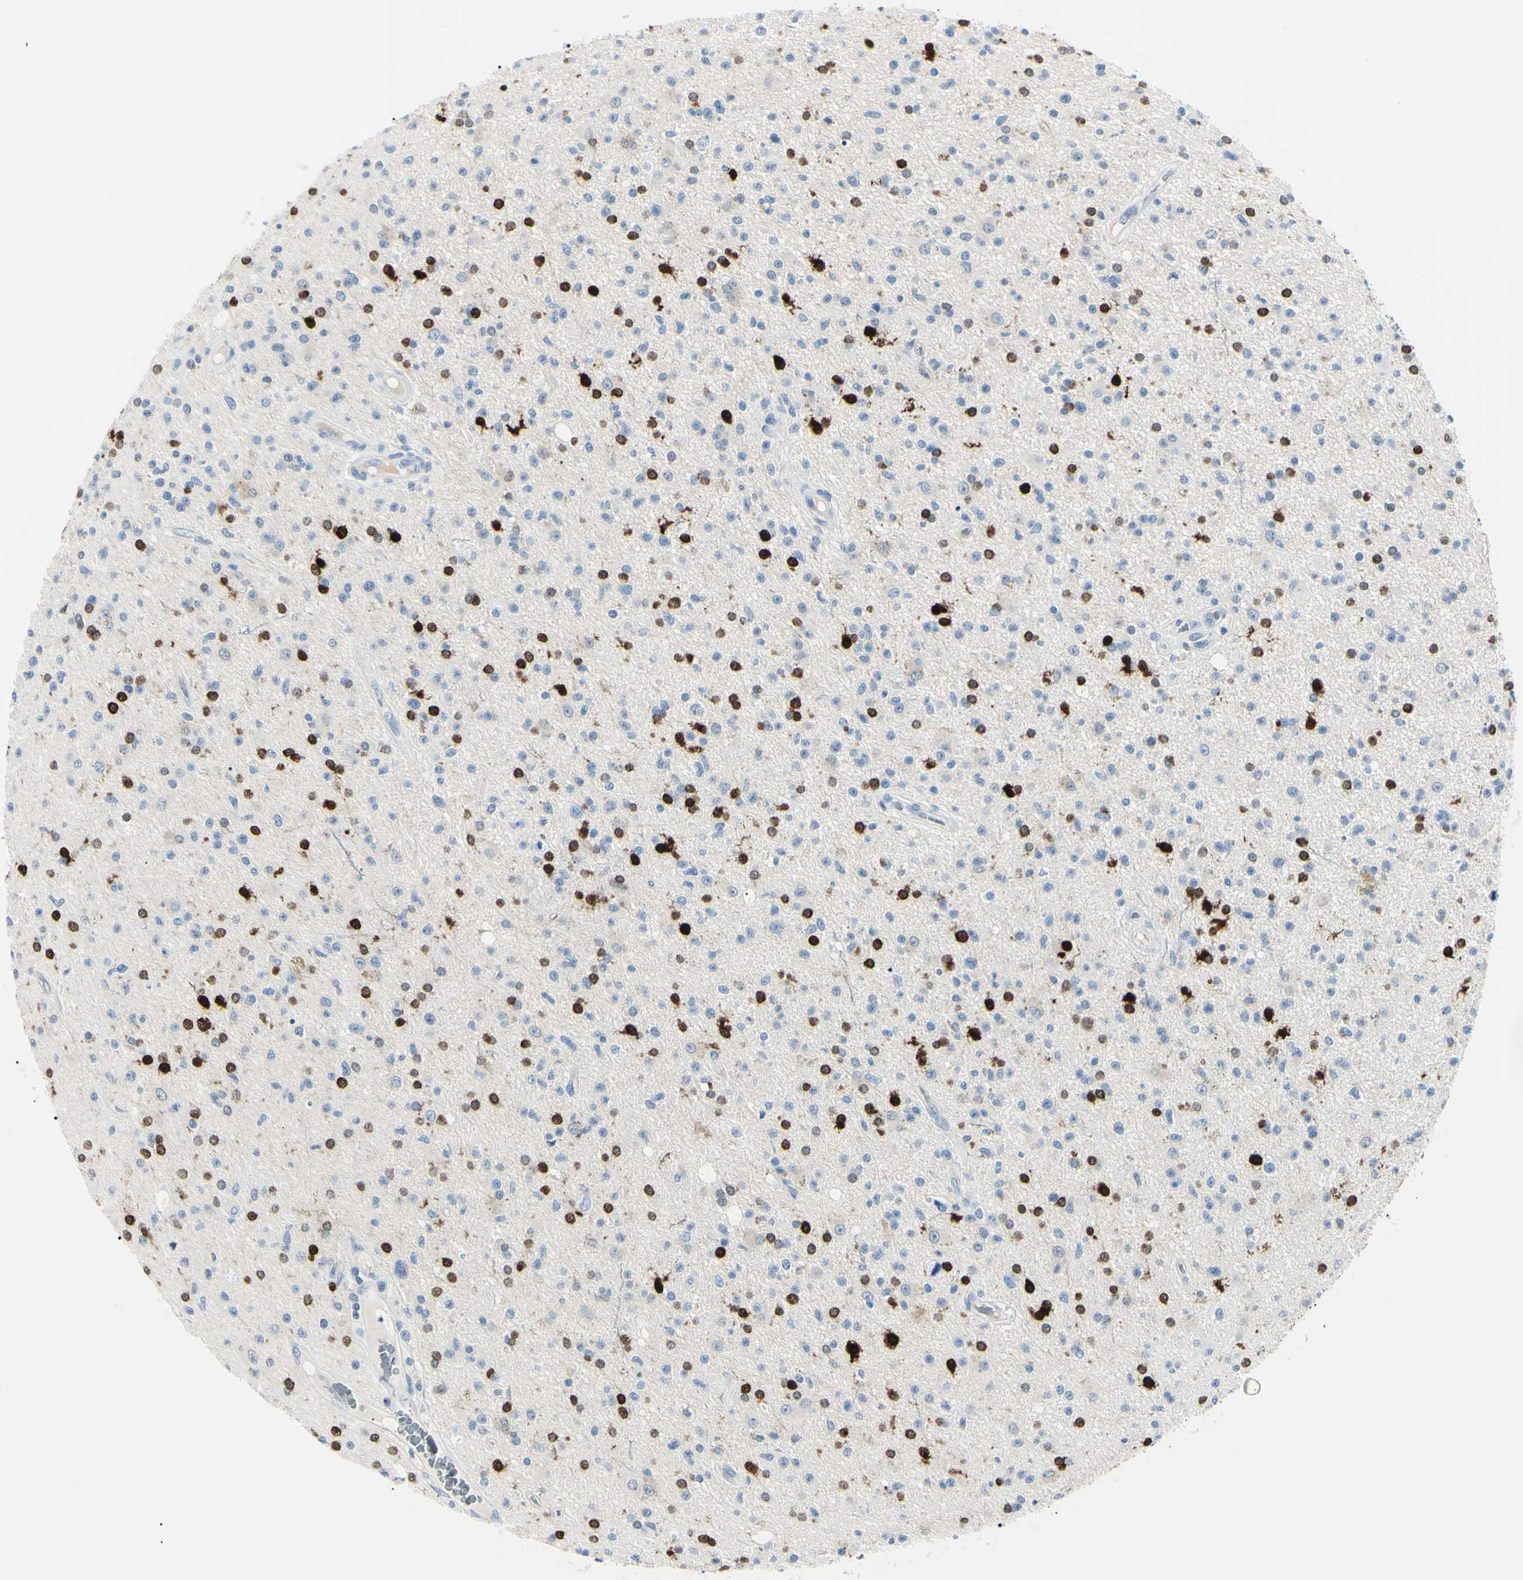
{"staining": {"intensity": "negative", "quantity": "none", "location": "none"}, "tissue": "glioma", "cell_type": "Tumor cells", "image_type": "cancer", "snomed": [{"axis": "morphology", "description": "Glioma, malignant, High grade"}, {"axis": "topography", "description": "Brain"}], "caption": "An image of malignant glioma (high-grade) stained for a protein displays no brown staining in tumor cells.", "gene": "CA2", "patient": {"sex": "male", "age": 33}}